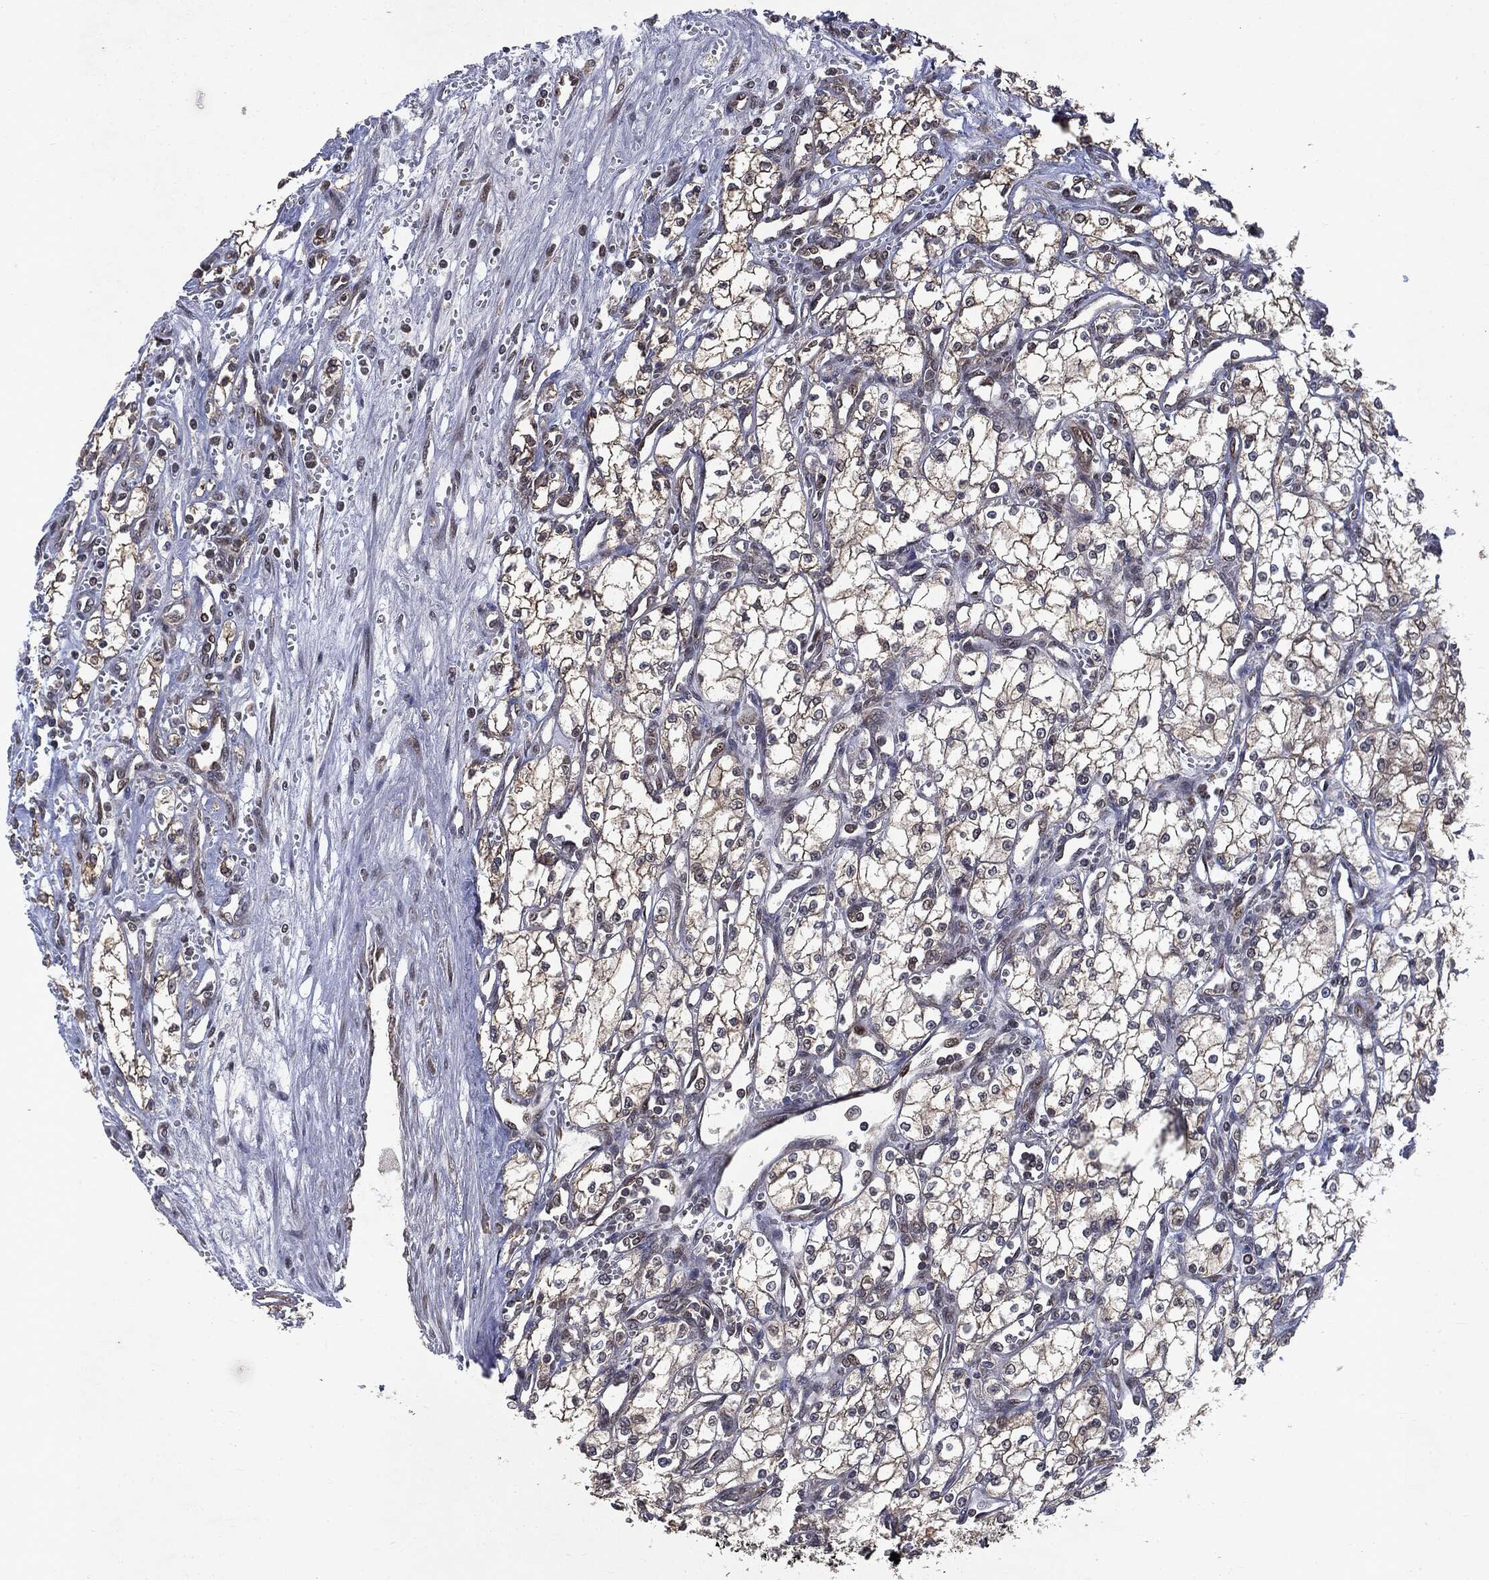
{"staining": {"intensity": "weak", "quantity": ">75%", "location": "cytoplasmic/membranous"}, "tissue": "renal cancer", "cell_type": "Tumor cells", "image_type": "cancer", "snomed": [{"axis": "morphology", "description": "Adenocarcinoma, NOS"}, {"axis": "topography", "description": "Kidney"}], "caption": "IHC (DAB (3,3'-diaminobenzidine)) staining of human renal cancer (adenocarcinoma) displays weak cytoplasmic/membranous protein expression in approximately >75% of tumor cells.", "gene": "PLPPR2", "patient": {"sex": "male", "age": 59}}